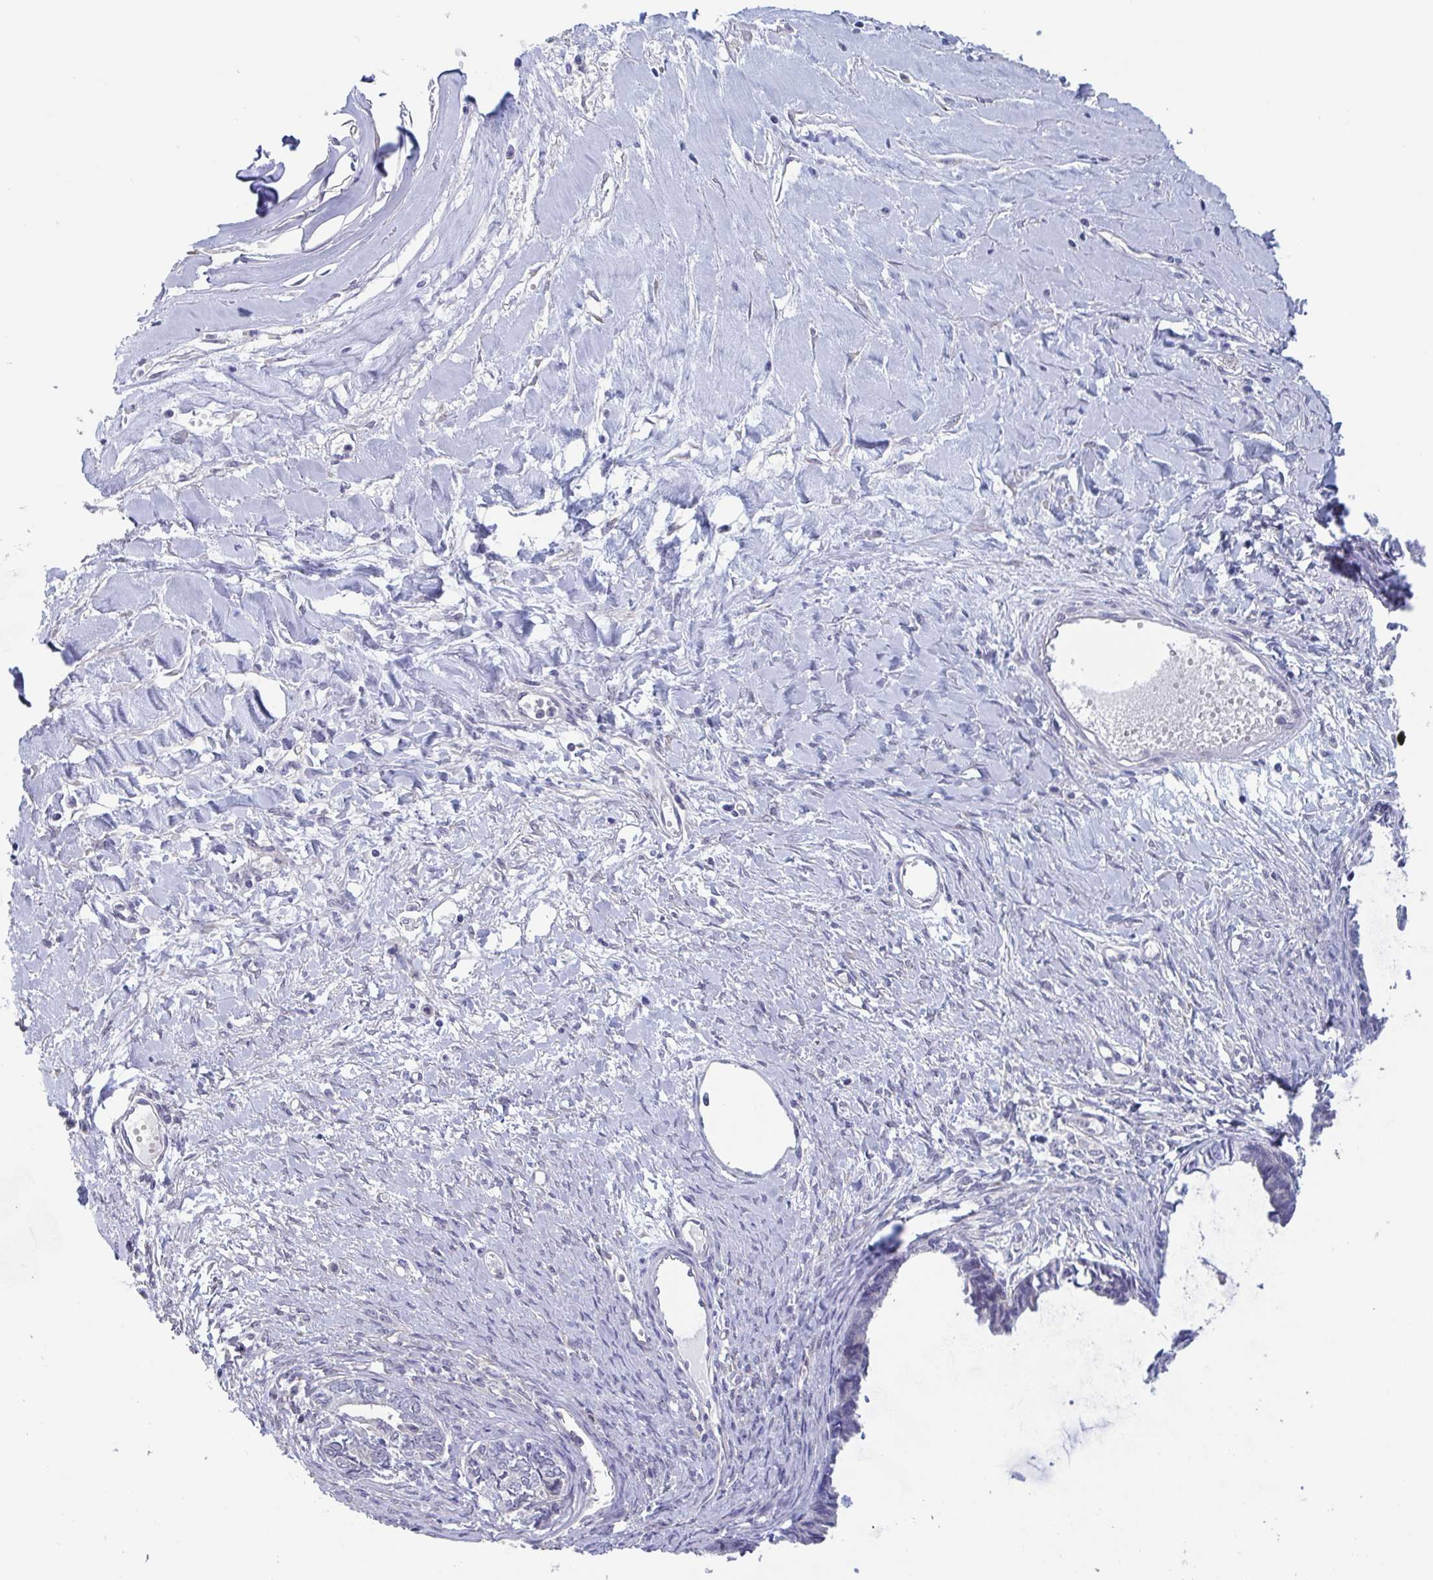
{"staining": {"intensity": "negative", "quantity": "none", "location": "none"}, "tissue": "ovarian cancer", "cell_type": "Tumor cells", "image_type": "cancer", "snomed": [{"axis": "morphology", "description": "Cystadenocarcinoma, mucinous, NOS"}, {"axis": "topography", "description": "Ovary"}], "caption": "Tumor cells show no significant staining in ovarian cancer.", "gene": "ST14", "patient": {"sex": "female", "age": 61}}